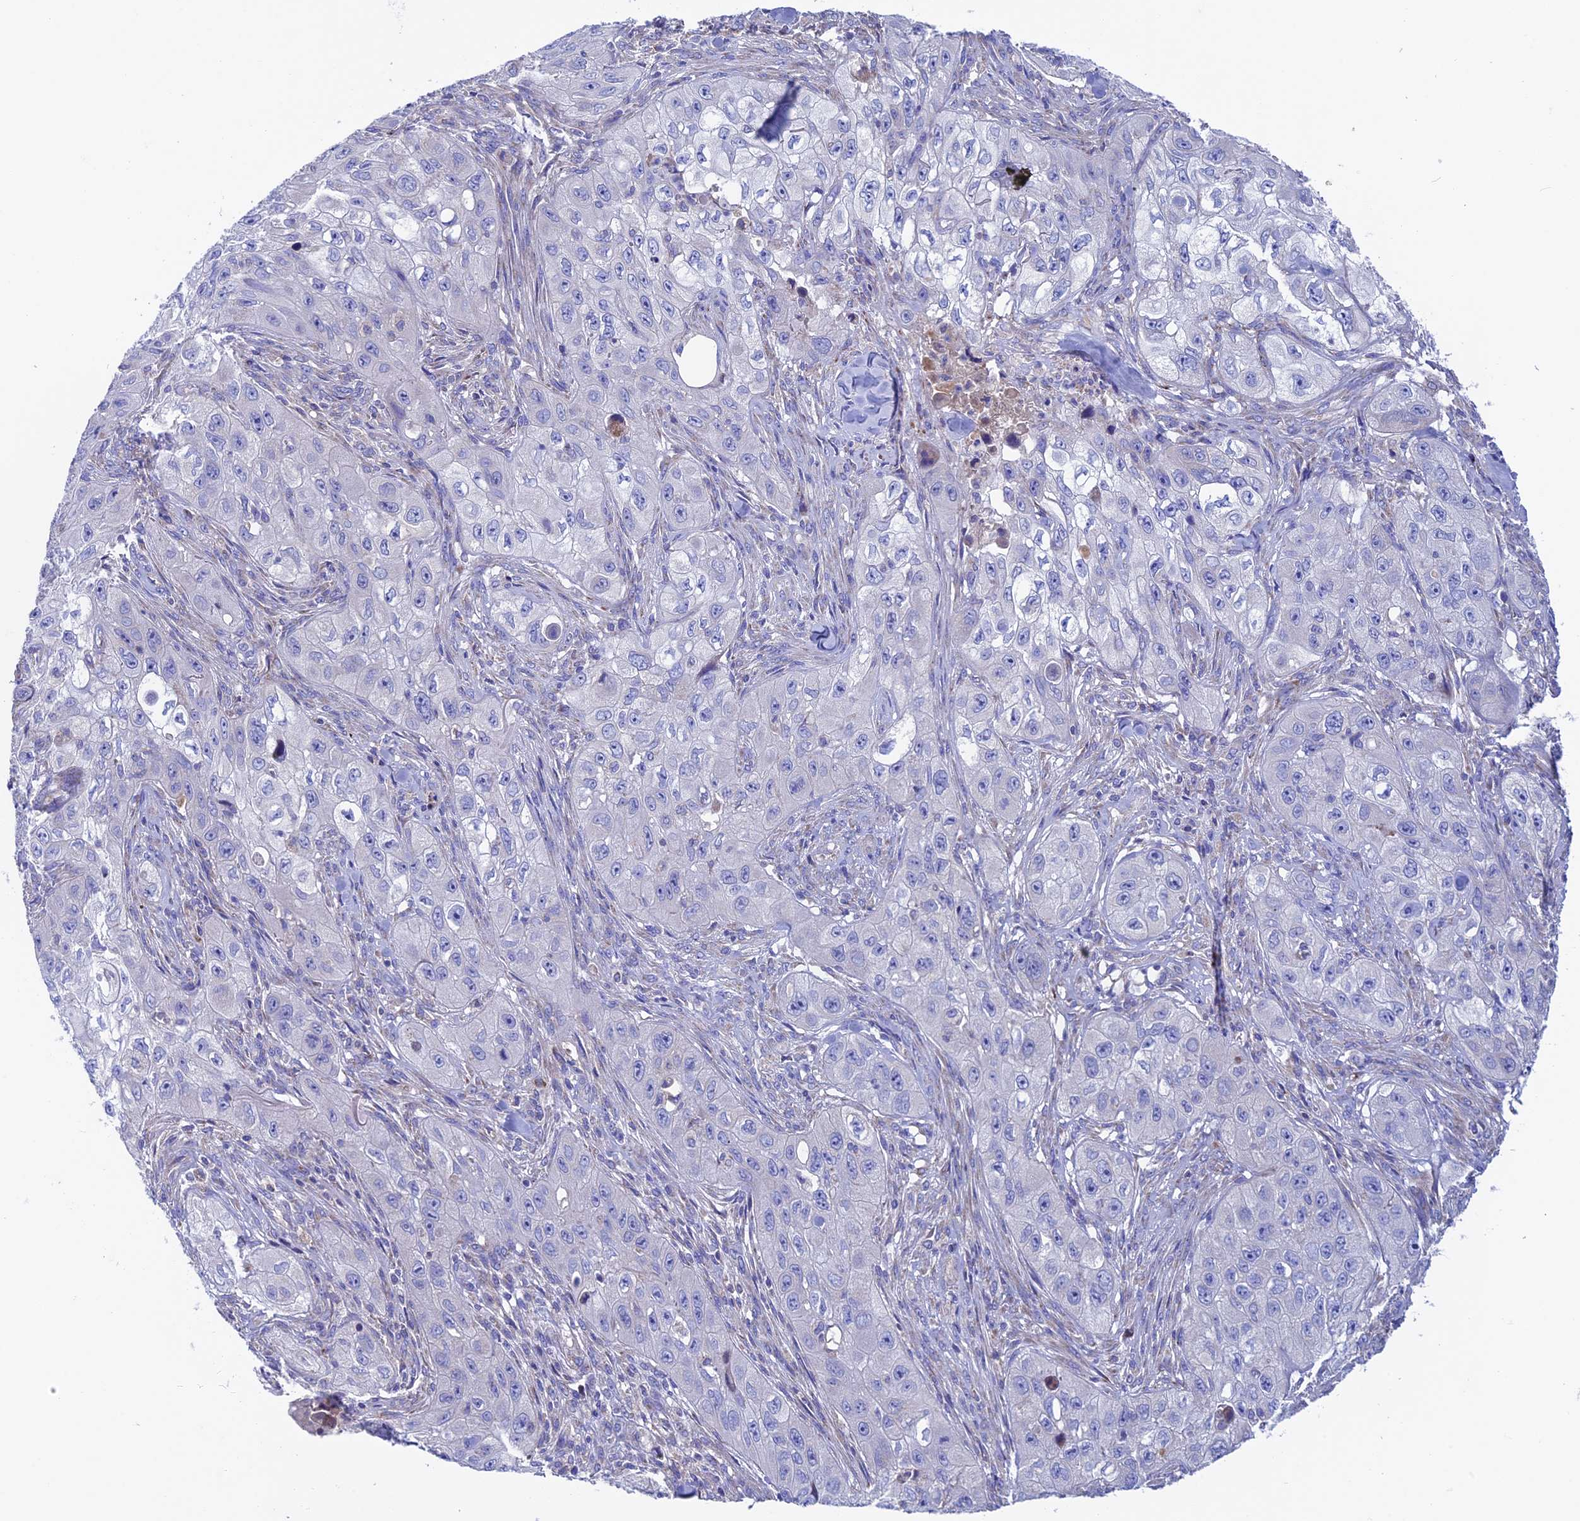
{"staining": {"intensity": "negative", "quantity": "none", "location": "none"}, "tissue": "skin cancer", "cell_type": "Tumor cells", "image_type": "cancer", "snomed": [{"axis": "morphology", "description": "Squamous cell carcinoma, NOS"}, {"axis": "topography", "description": "Skin"}, {"axis": "topography", "description": "Subcutis"}], "caption": "High magnification brightfield microscopy of skin cancer (squamous cell carcinoma) stained with DAB (brown) and counterstained with hematoxylin (blue): tumor cells show no significant expression.", "gene": "SLC15A5", "patient": {"sex": "male", "age": 73}}